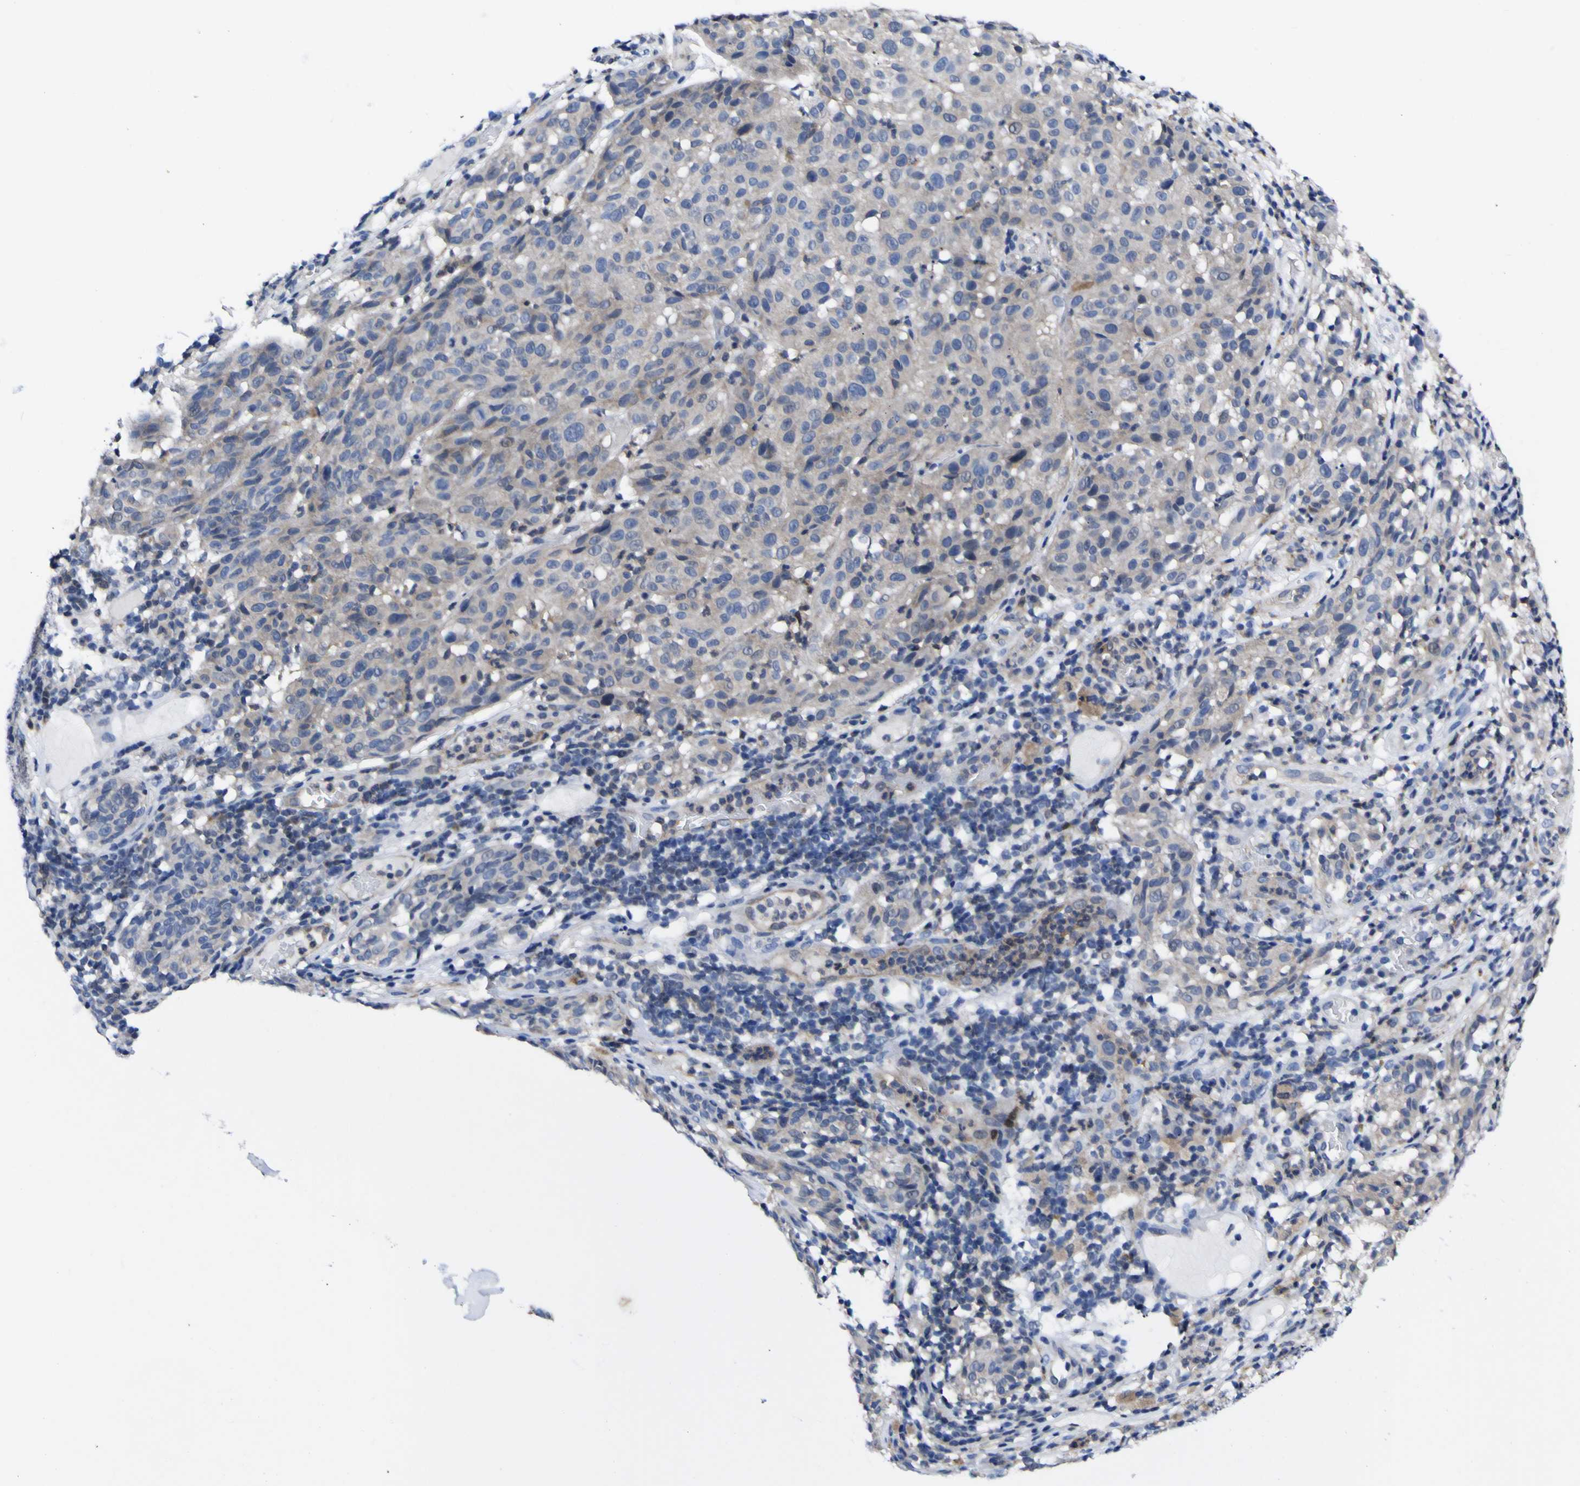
{"staining": {"intensity": "weak", "quantity": "<25%", "location": "cytoplasmic/membranous"}, "tissue": "melanoma", "cell_type": "Tumor cells", "image_type": "cancer", "snomed": [{"axis": "morphology", "description": "Malignant melanoma, NOS"}, {"axis": "topography", "description": "Skin"}], "caption": "Human melanoma stained for a protein using immunohistochemistry (IHC) displays no expression in tumor cells.", "gene": "CASP6", "patient": {"sex": "female", "age": 46}}